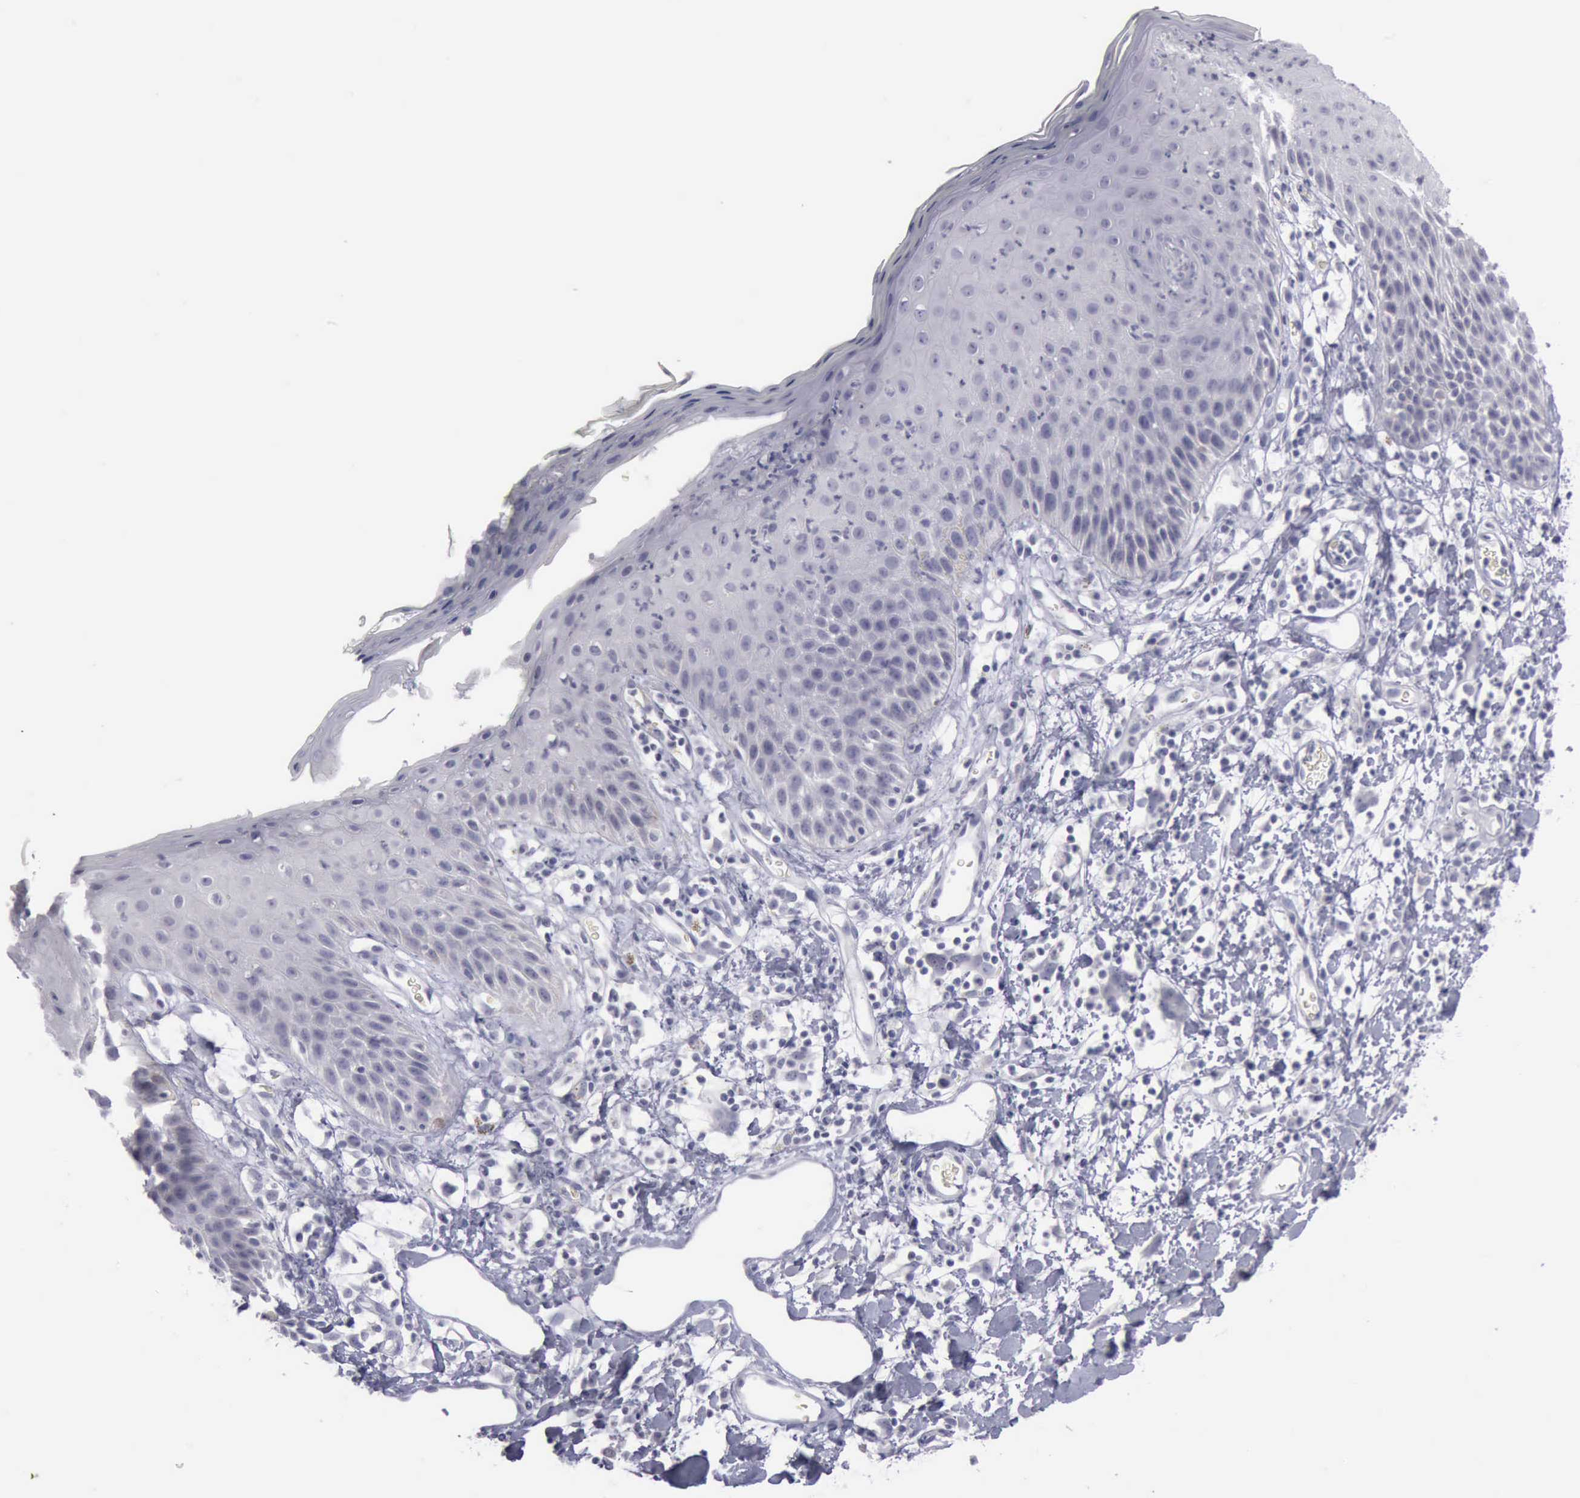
{"staining": {"intensity": "weak", "quantity": "25%-75%", "location": "cytoplasmic/membranous"}, "tissue": "skin", "cell_type": "Epidermal cells", "image_type": "normal", "snomed": [{"axis": "morphology", "description": "Normal tissue, NOS"}, {"axis": "topography", "description": "Vulva"}, {"axis": "topography", "description": "Peripheral nerve tissue"}], "caption": "Approximately 25%-75% of epidermal cells in normal skin exhibit weak cytoplasmic/membranous protein staining as visualized by brown immunohistochemical staining.", "gene": "CDH2", "patient": {"sex": "female", "age": 68}}